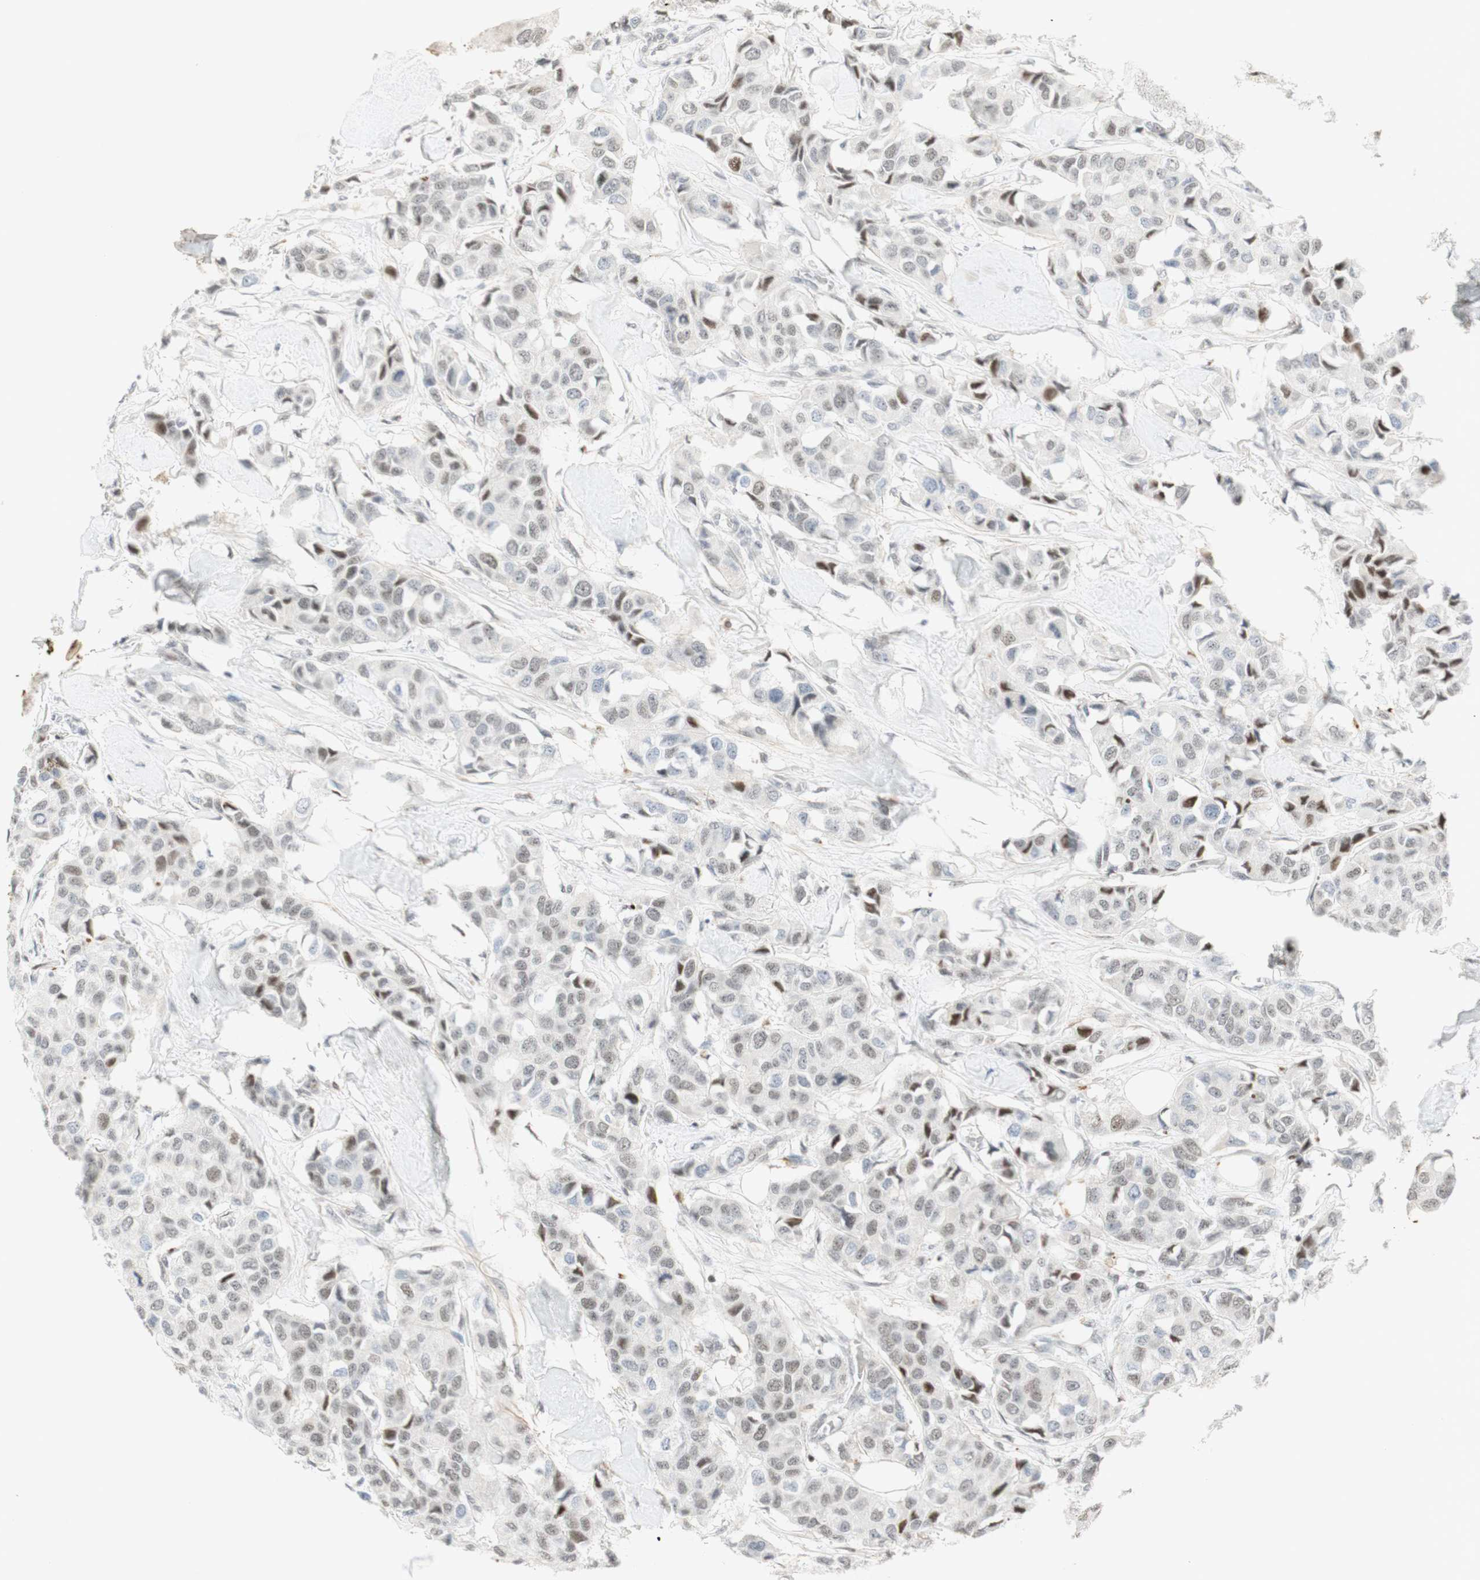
{"staining": {"intensity": "moderate", "quantity": ">75%", "location": "nuclear"}, "tissue": "breast cancer", "cell_type": "Tumor cells", "image_type": "cancer", "snomed": [{"axis": "morphology", "description": "Duct carcinoma"}, {"axis": "topography", "description": "Breast"}], "caption": "Breast cancer (intraductal carcinoma) tissue shows moderate nuclear expression in approximately >75% of tumor cells, visualized by immunohistochemistry. Using DAB (3,3'-diaminobenzidine) (brown) and hematoxylin (blue) stains, captured at high magnification using brightfield microscopy.", "gene": "IRF1", "patient": {"sex": "female", "age": 80}}